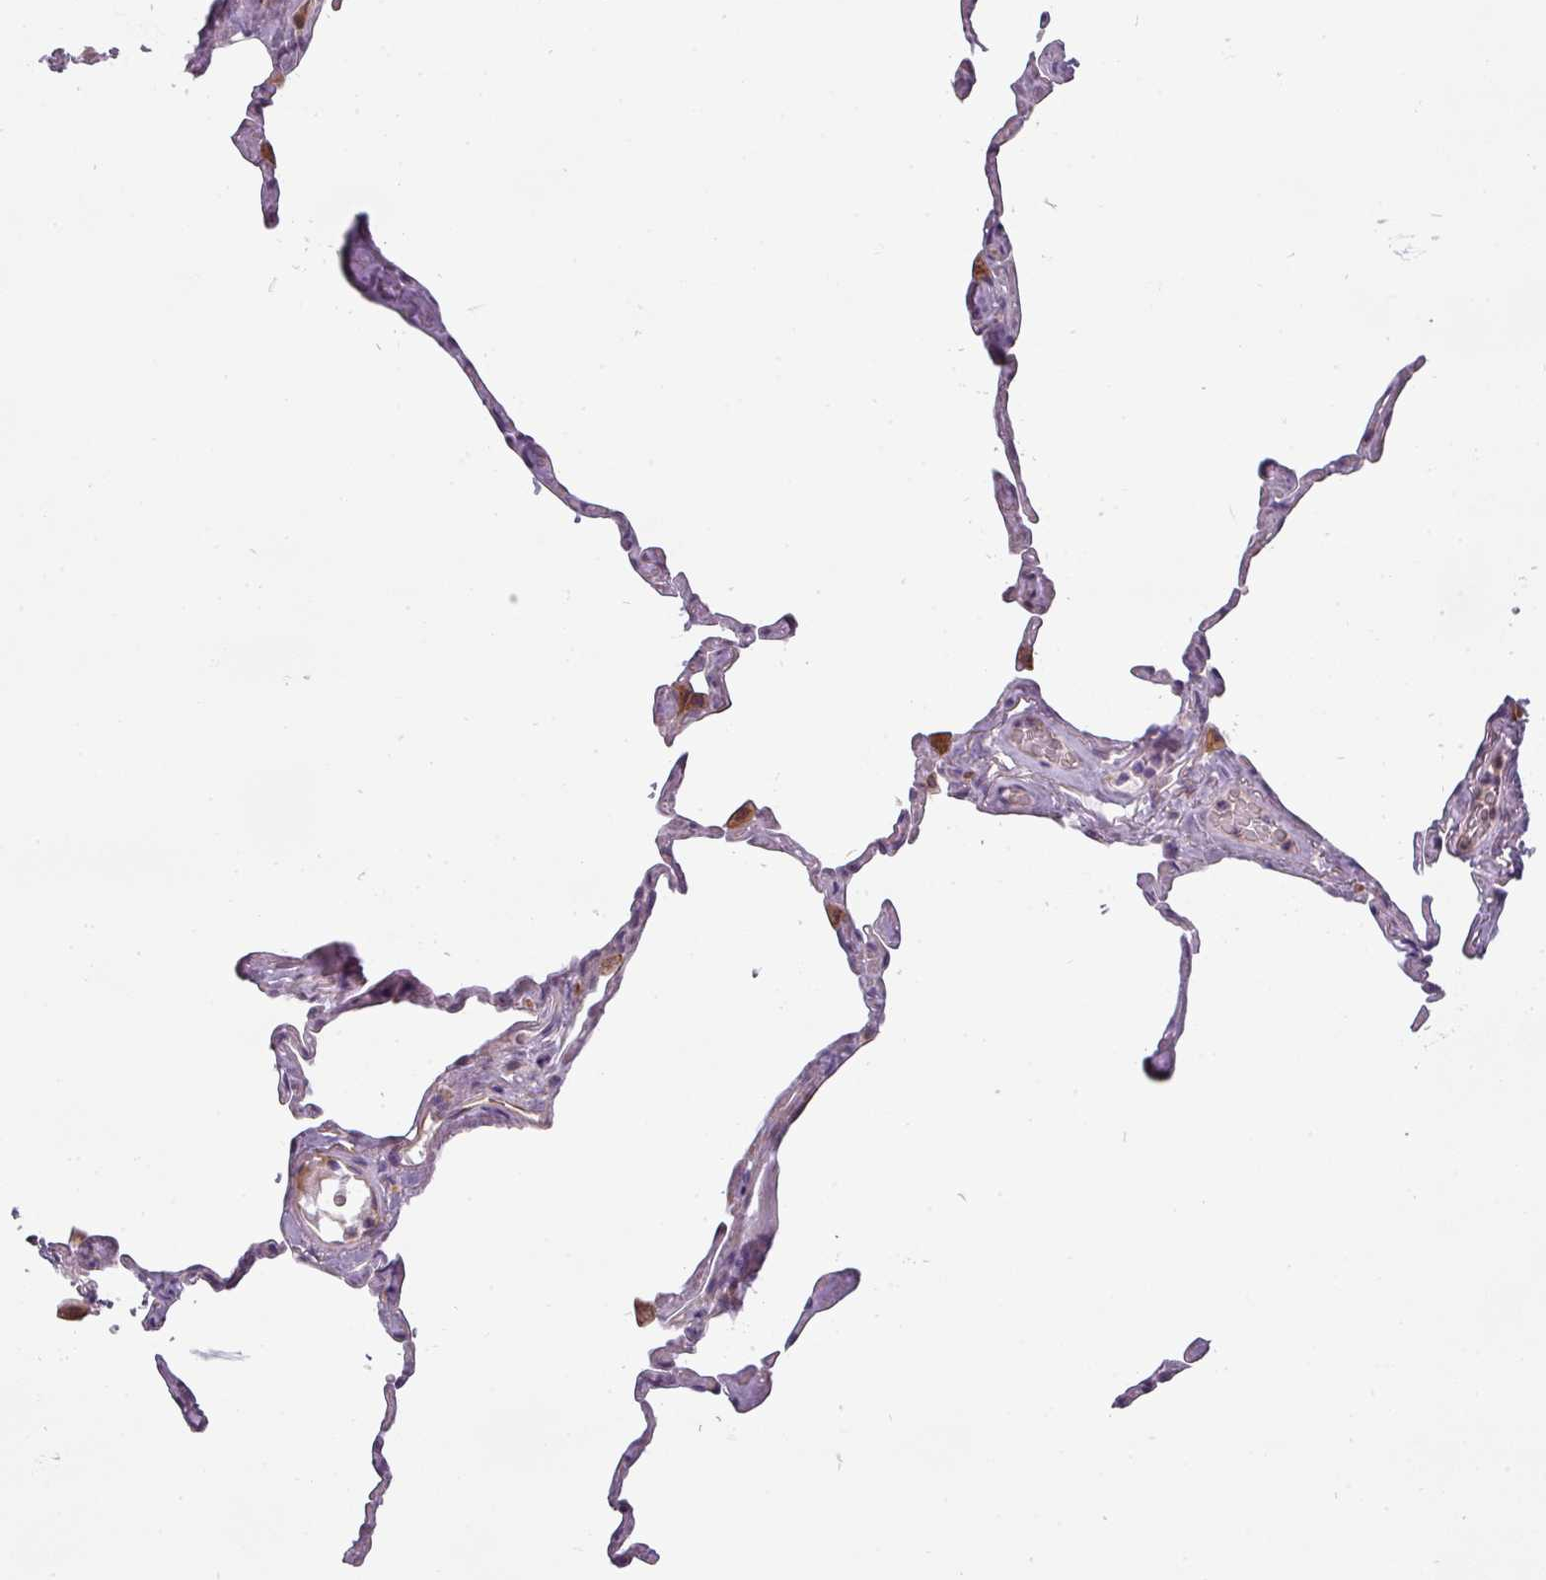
{"staining": {"intensity": "negative", "quantity": "none", "location": "none"}, "tissue": "lung", "cell_type": "Alveolar cells", "image_type": "normal", "snomed": [{"axis": "morphology", "description": "Normal tissue, NOS"}, {"axis": "topography", "description": "Lung"}], "caption": "Immunohistochemistry (IHC) photomicrograph of benign lung stained for a protein (brown), which demonstrates no expression in alveolar cells. (Stains: DAB IHC with hematoxylin counter stain, Microscopy: brightfield microscopy at high magnification).", "gene": "CHRDL1", "patient": {"sex": "male", "age": 65}}